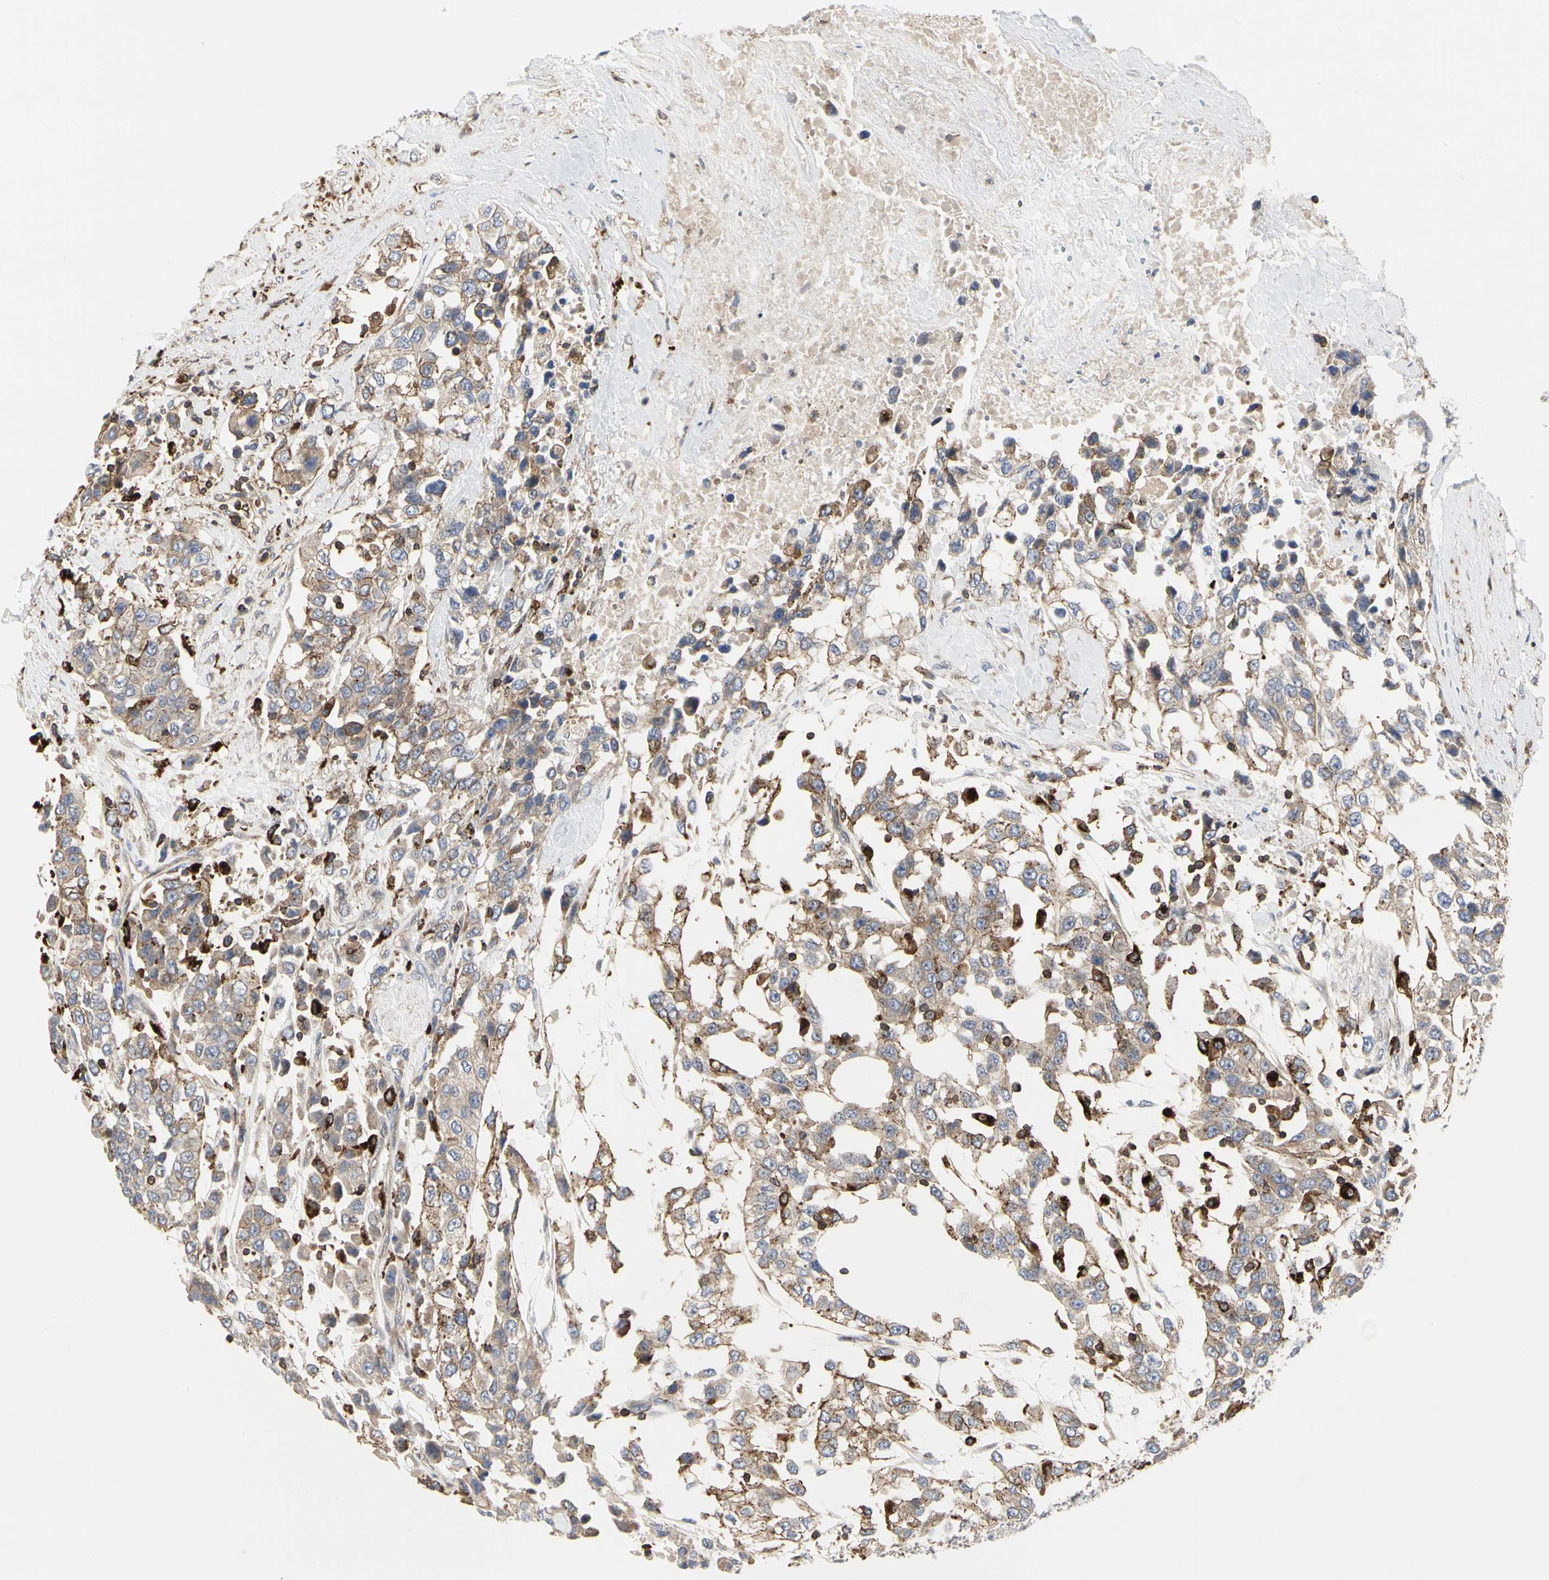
{"staining": {"intensity": "weak", "quantity": ">75%", "location": "cytoplasmic/membranous"}, "tissue": "urothelial cancer", "cell_type": "Tumor cells", "image_type": "cancer", "snomed": [{"axis": "morphology", "description": "Urothelial carcinoma, High grade"}, {"axis": "topography", "description": "Urinary bladder"}], "caption": "Tumor cells exhibit low levels of weak cytoplasmic/membranous expression in about >75% of cells in human urothelial carcinoma (high-grade).", "gene": "NAPG", "patient": {"sex": "female", "age": 80}}